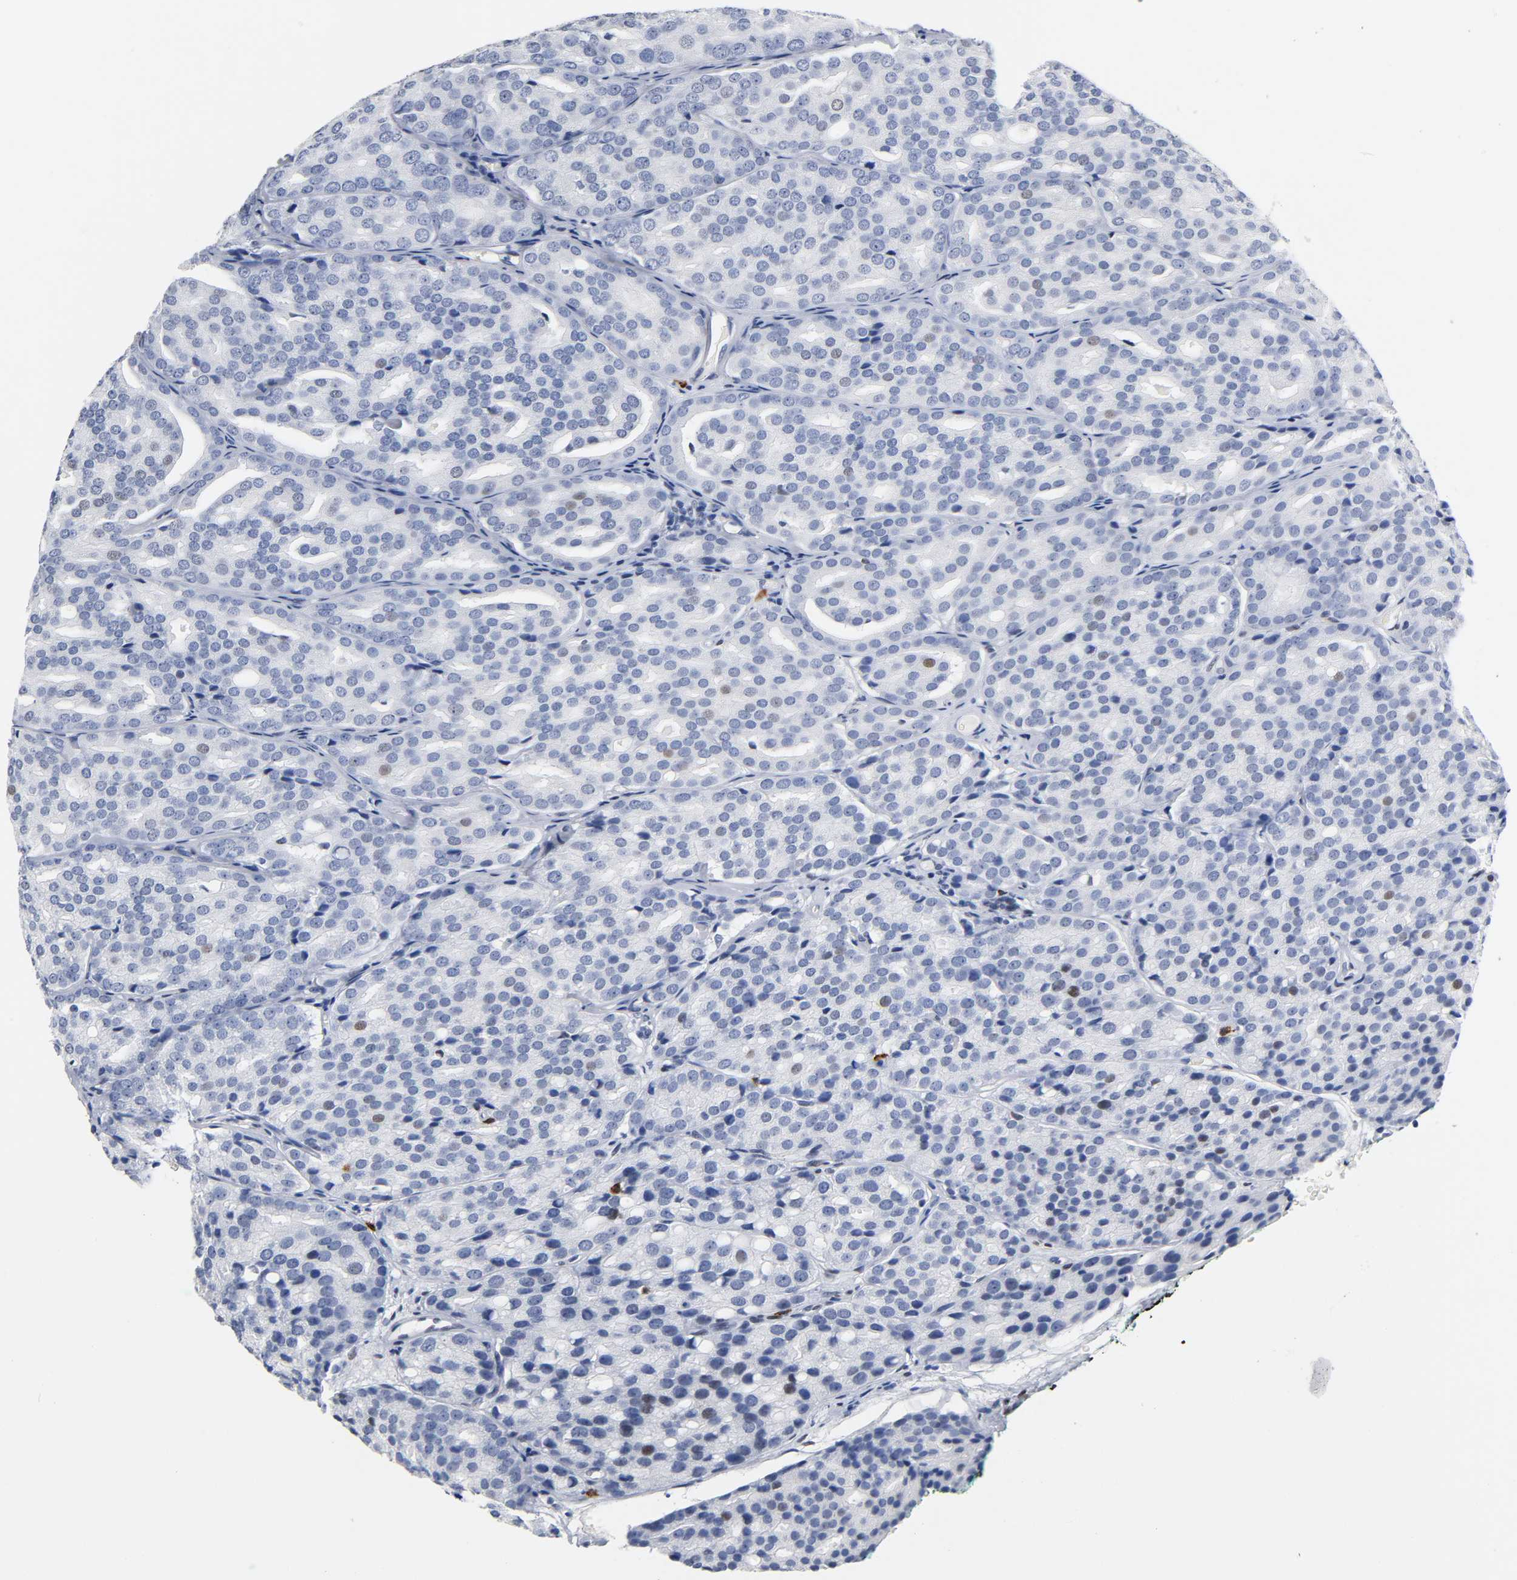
{"staining": {"intensity": "negative", "quantity": "none", "location": "none"}, "tissue": "prostate cancer", "cell_type": "Tumor cells", "image_type": "cancer", "snomed": [{"axis": "morphology", "description": "Adenocarcinoma, High grade"}, {"axis": "topography", "description": "Prostate"}], "caption": "Immunohistochemistry (IHC) image of human prostate adenocarcinoma (high-grade) stained for a protein (brown), which reveals no positivity in tumor cells.", "gene": "NAB2", "patient": {"sex": "male", "age": 64}}